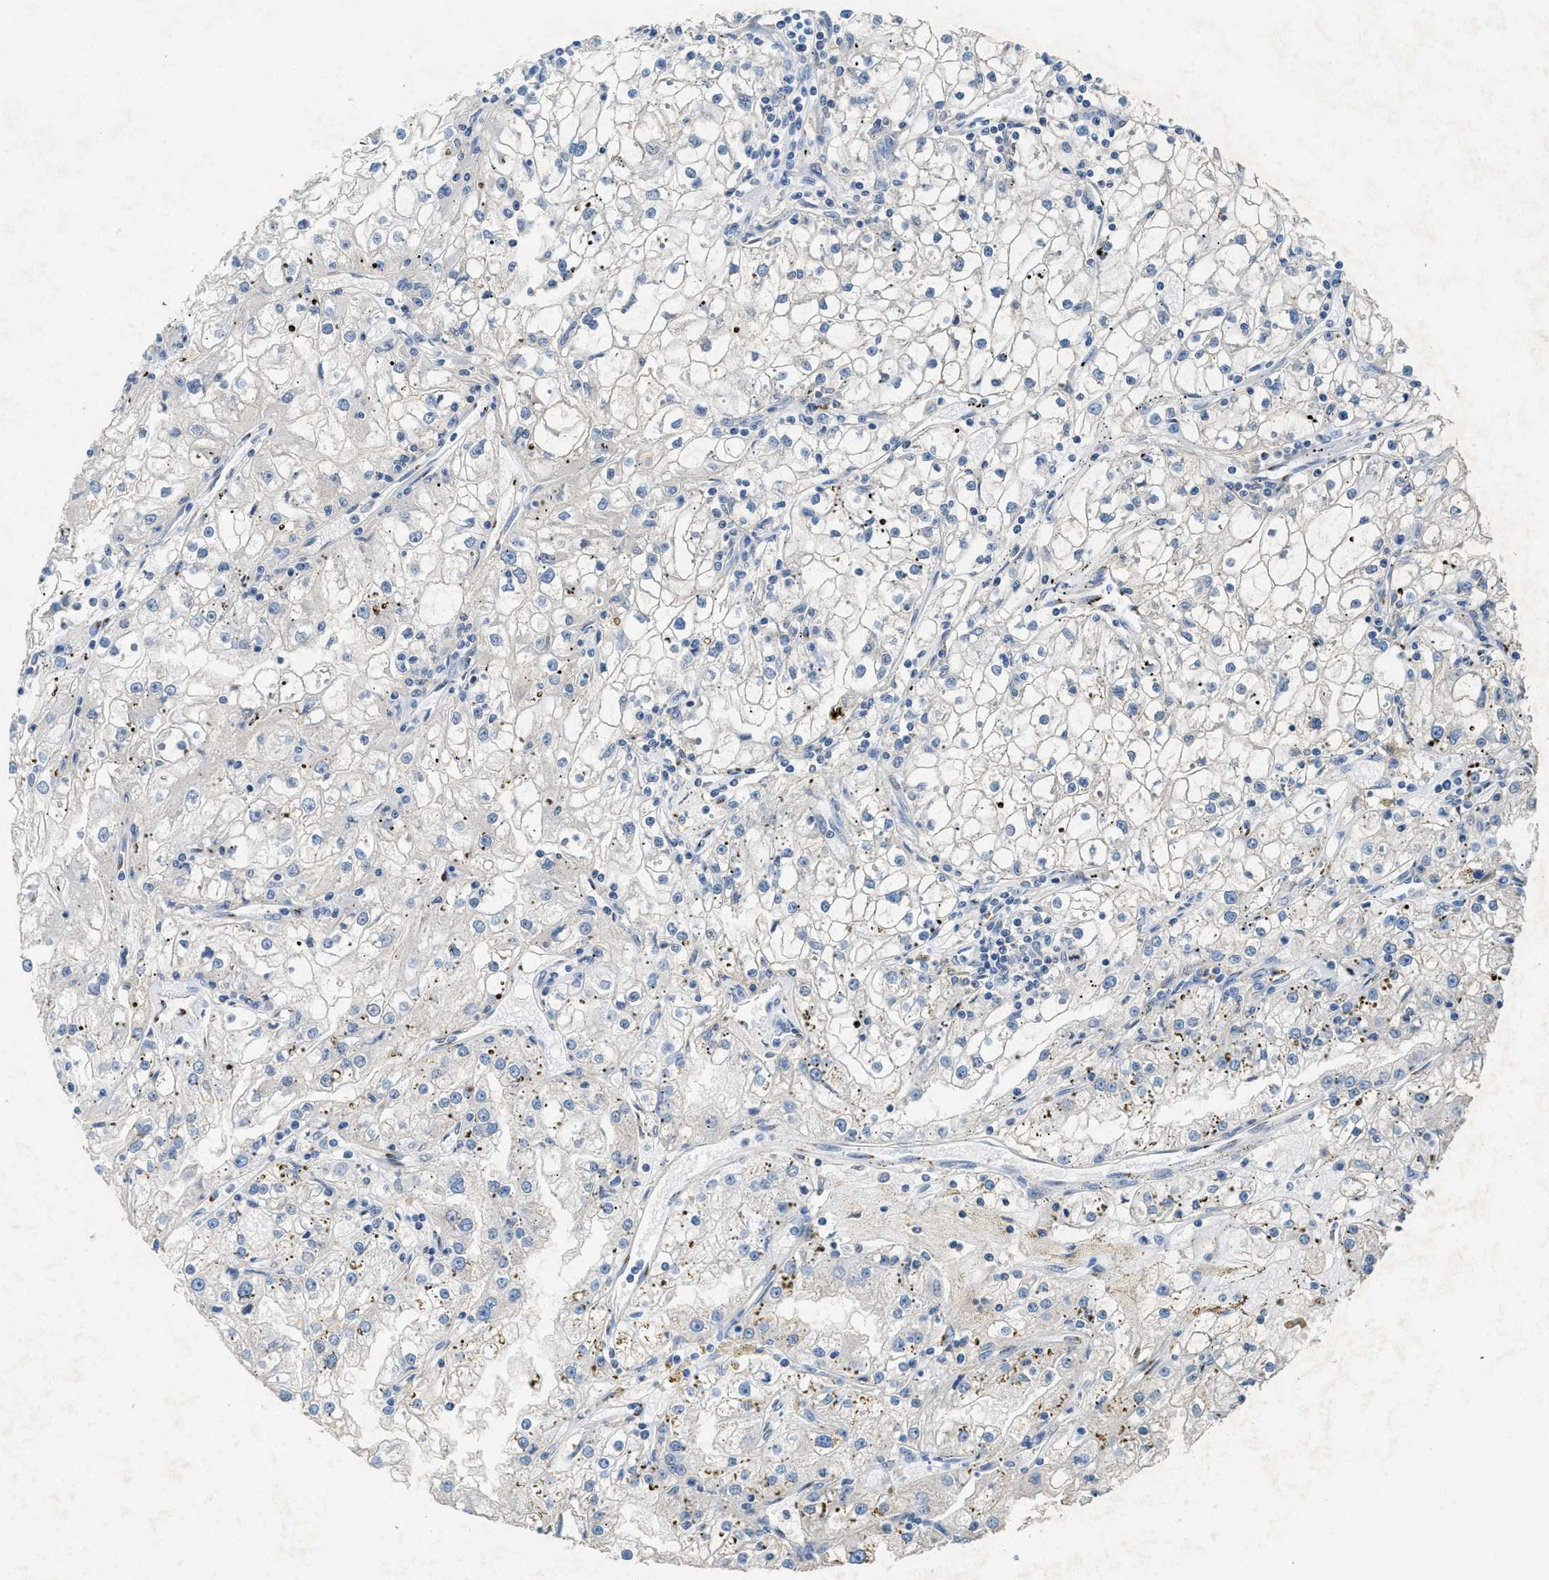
{"staining": {"intensity": "negative", "quantity": "none", "location": "none"}, "tissue": "renal cancer", "cell_type": "Tumor cells", "image_type": "cancer", "snomed": [{"axis": "morphology", "description": "Adenocarcinoma, NOS"}, {"axis": "topography", "description": "Kidney"}], "caption": "Tumor cells are negative for brown protein staining in adenocarcinoma (renal). (DAB immunohistochemistry visualized using brightfield microscopy, high magnification).", "gene": "SLC5A5", "patient": {"sex": "male", "age": 56}}